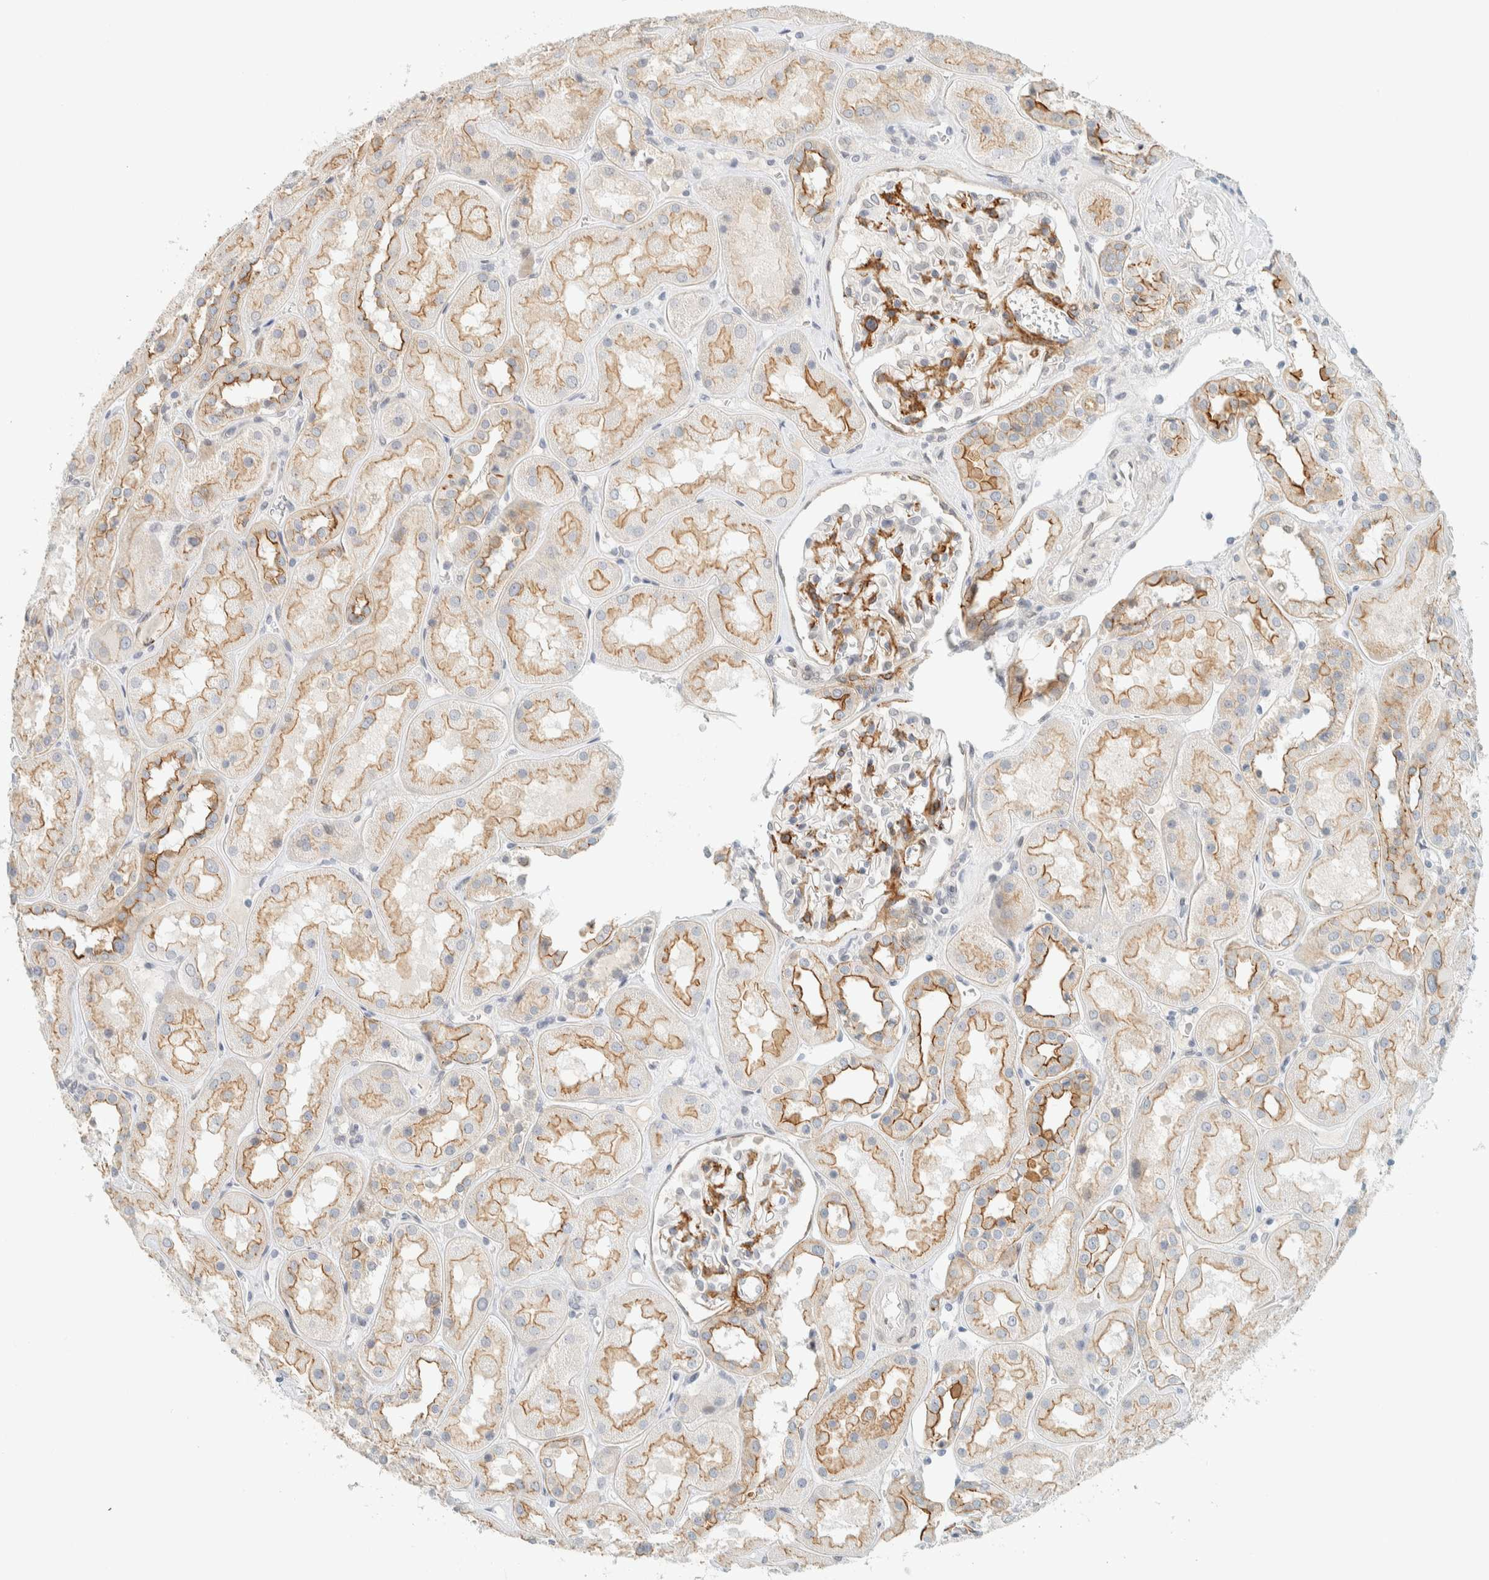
{"staining": {"intensity": "moderate", "quantity": "25%-75%", "location": "cytoplasmic/membranous"}, "tissue": "kidney", "cell_type": "Cells in glomeruli", "image_type": "normal", "snomed": [{"axis": "morphology", "description": "Normal tissue, NOS"}, {"axis": "topography", "description": "Kidney"}], "caption": "The photomicrograph exhibits a brown stain indicating the presence of a protein in the cytoplasmic/membranous of cells in glomeruli in kidney. Immunohistochemistry (ihc) stains the protein in brown and the nuclei are stained blue.", "gene": "C1QTNF12", "patient": {"sex": "male", "age": 70}}